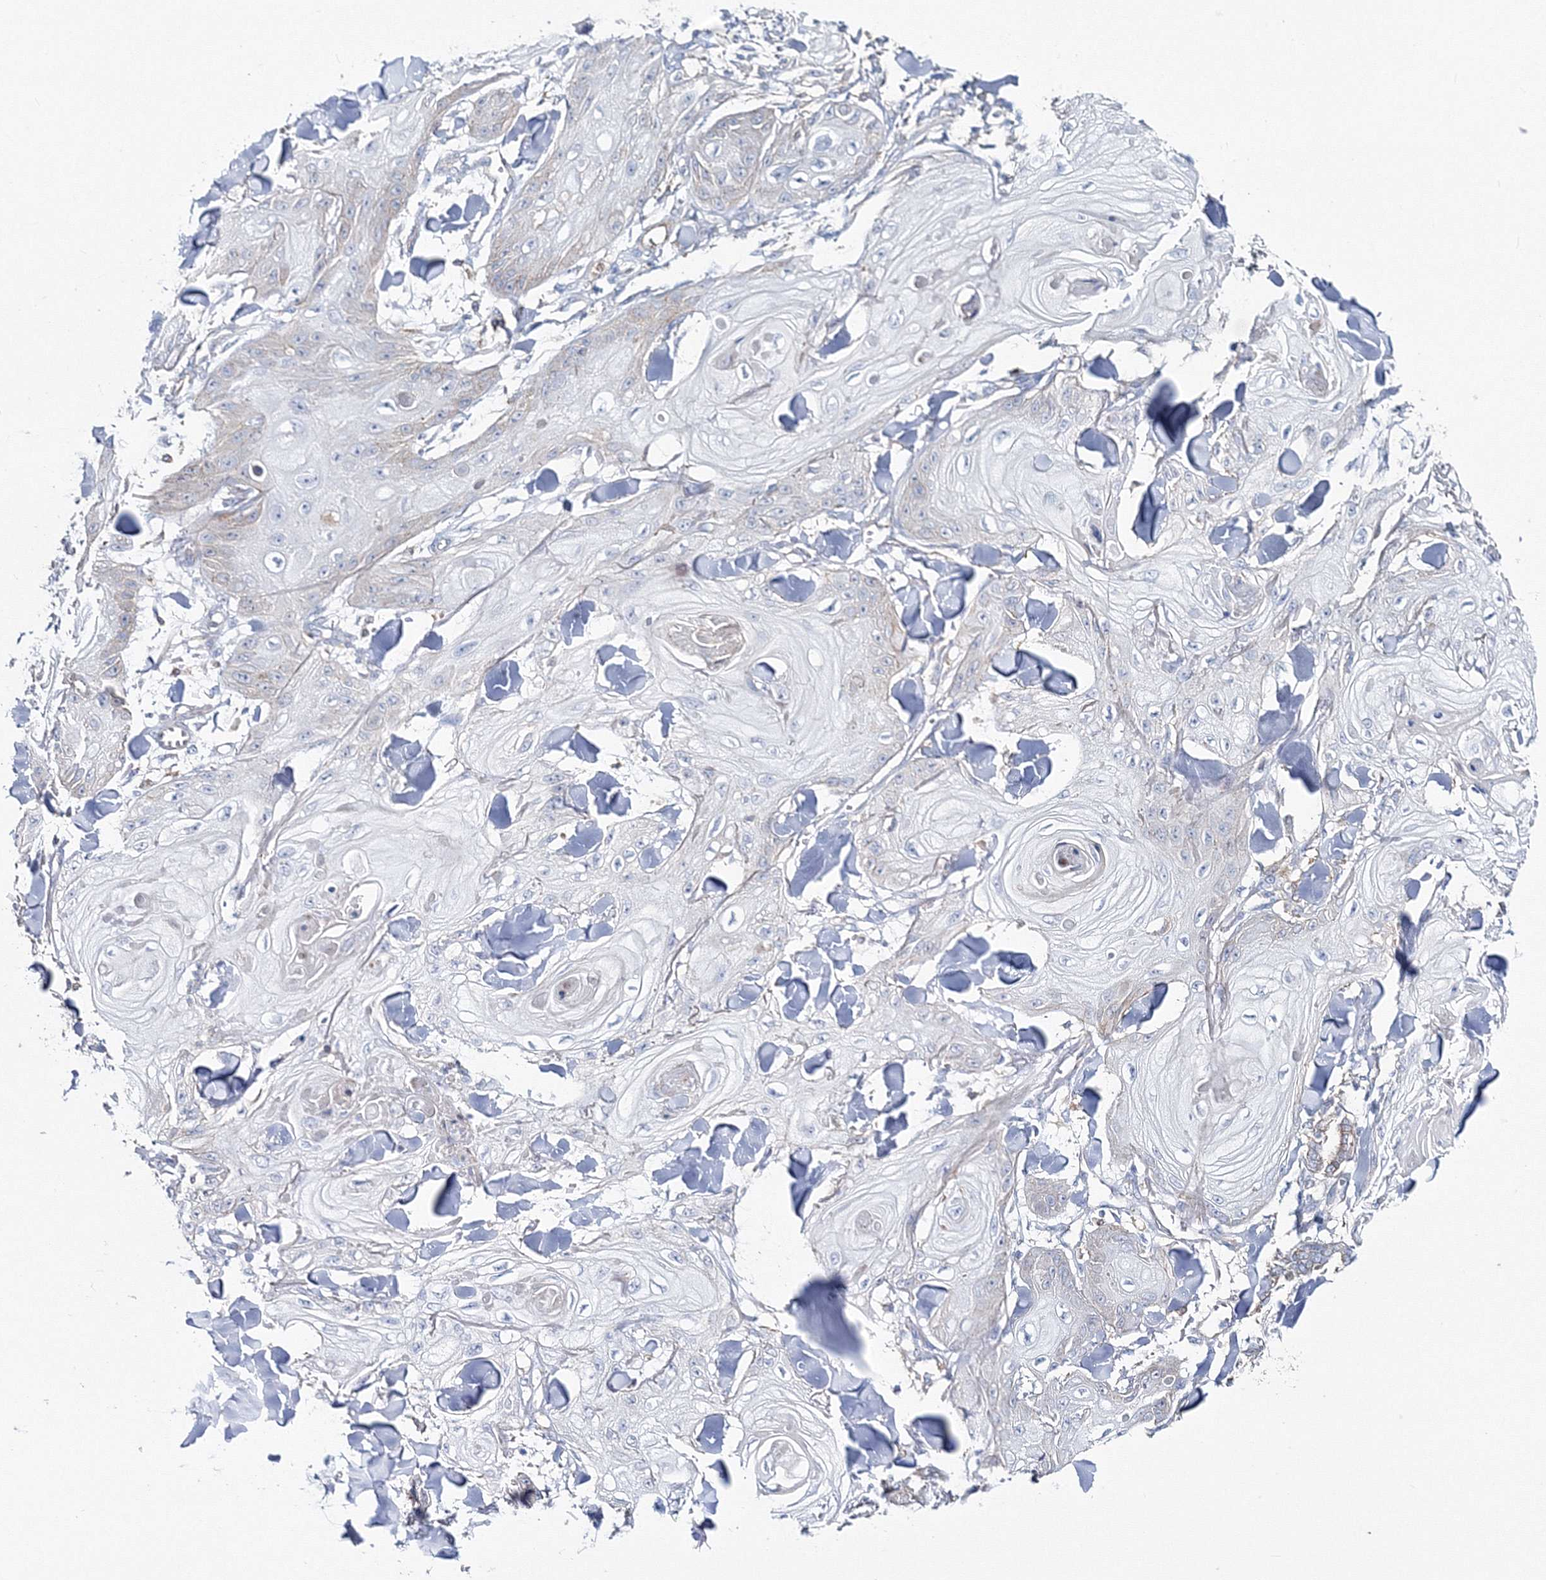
{"staining": {"intensity": "negative", "quantity": "none", "location": "none"}, "tissue": "skin cancer", "cell_type": "Tumor cells", "image_type": "cancer", "snomed": [{"axis": "morphology", "description": "Squamous cell carcinoma, NOS"}, {"axis": "topography", "description": "Skin"}], "caption": "A histopathology image of human skin cancer (squamous cell carcinoma) is negative for staining in tumor cells.", "gene": "GGA2", "patient": {"sex": "male", "age": 74}}